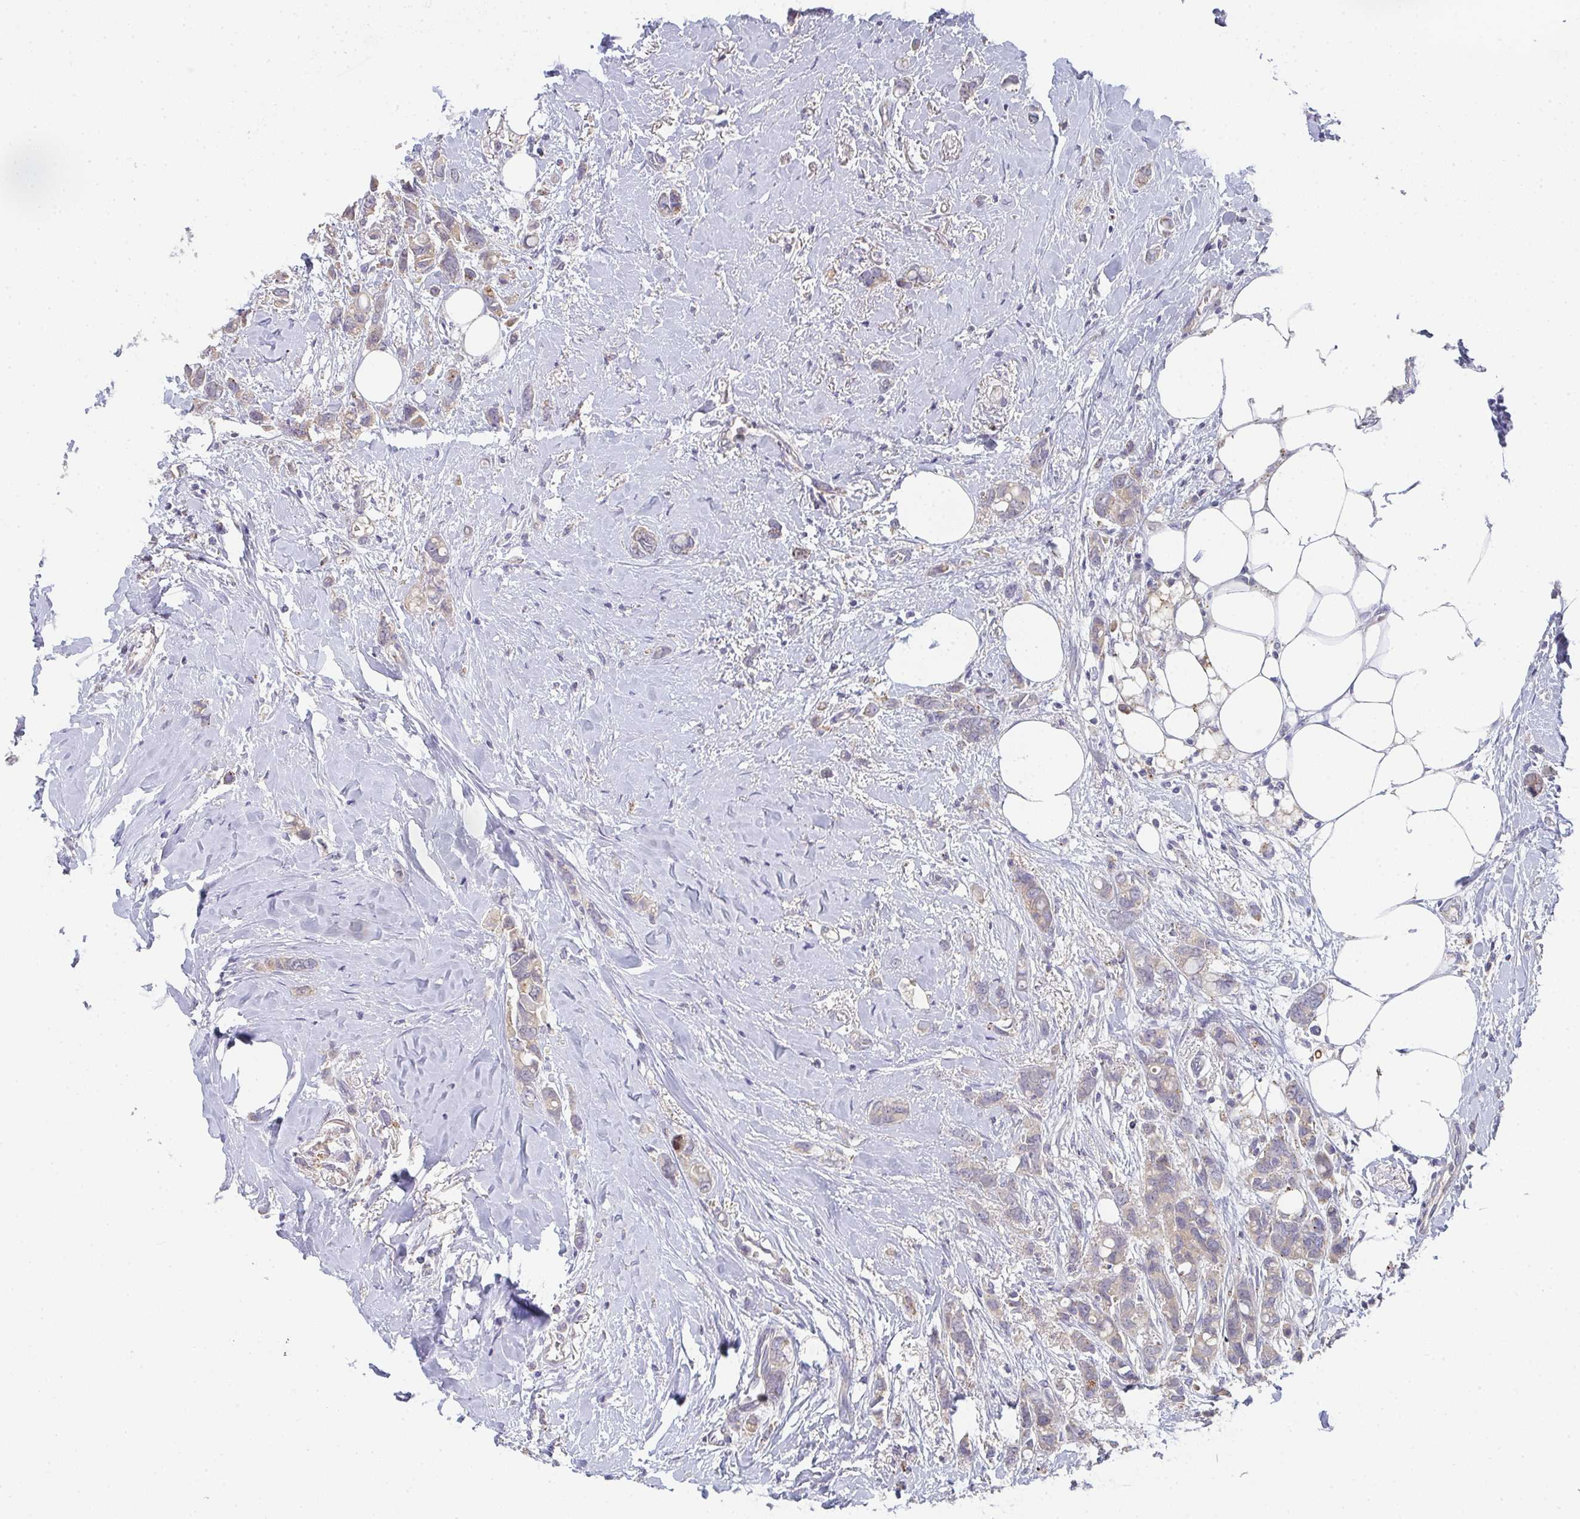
{"staining": {"intensity": "weak", "quantity": ">75%", "location": "cytoplasmic/membranous"}, "tissue": "breast cancer", "cell_type": "Tumor cells", "image_type": "cancer", "snomed": [{"axis": "morphology", "description": "Lobular carcinoma"}, {"axis": "topography", "description": "Breast"}], "caption": "Approximately >75% of tumor cells in breast lobular carcinoma demonstrate weak cytoplasmic/membranous protein staining as visualized by brown immunohistochemical staining.", "gene": "CHMP5", "patient": {"sex": "female", "age": 91}}